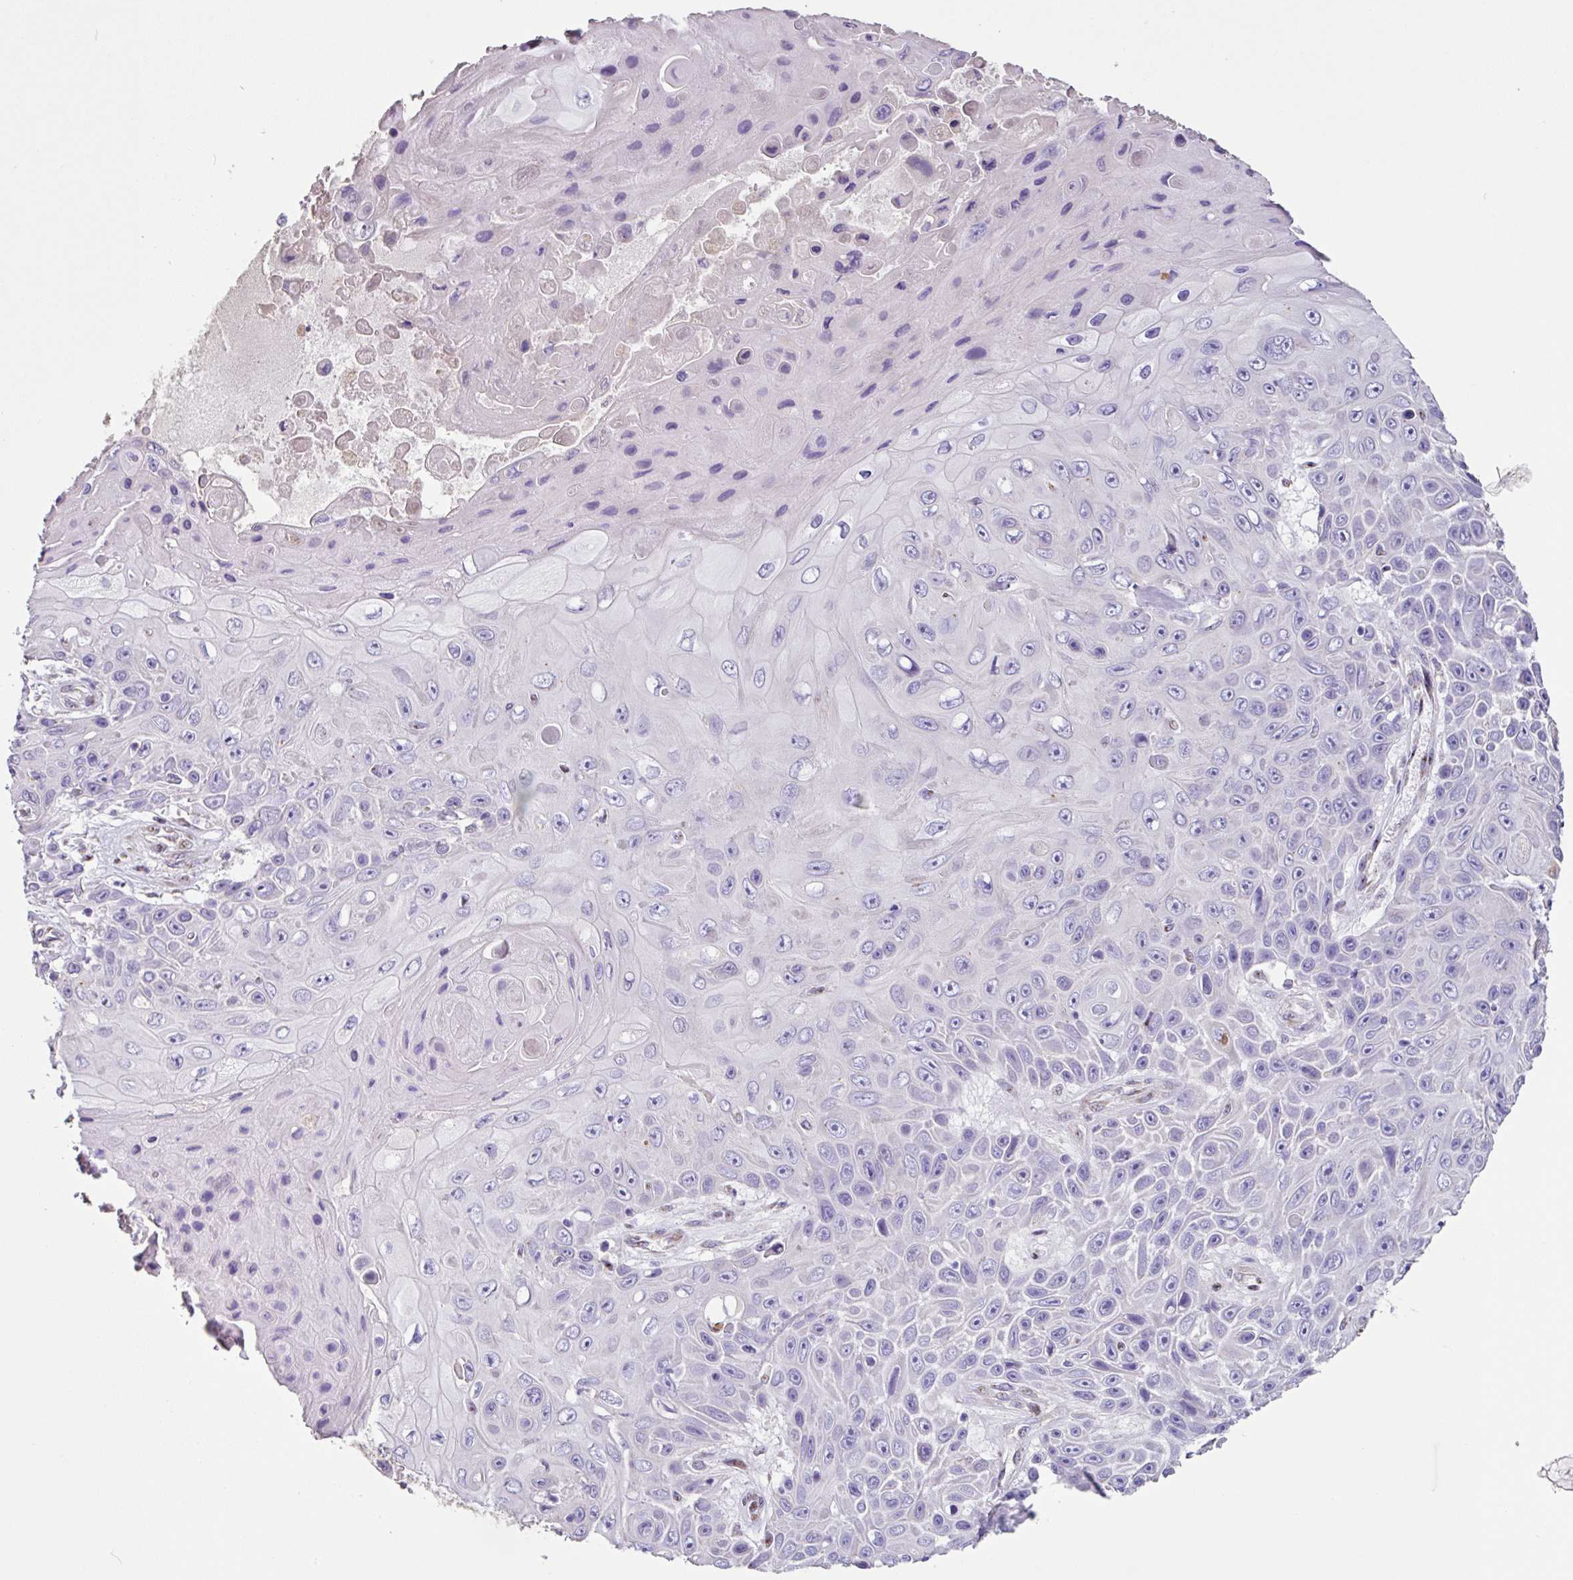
{"staining": {"intensity": "negative", "quantity": "none", "location": "none"}, "tissue": "skin cancer", "cell_type": "Tumor cells", "image_type": "cancer", "snomed": [{"axis": "morphology", "description": "Squamous cell carcinoma, NOS"}, {"axis": "topography", "description": "Skin"}], "caption": "Immunohistochemistry (IHC) image of neoplastic tissue: skin squamous cell carcinoma stained with DAB displays no significant protein positivity in tumor cells.", "gene": "ZG16", "patient": {"sex": "male", "age": 82}}